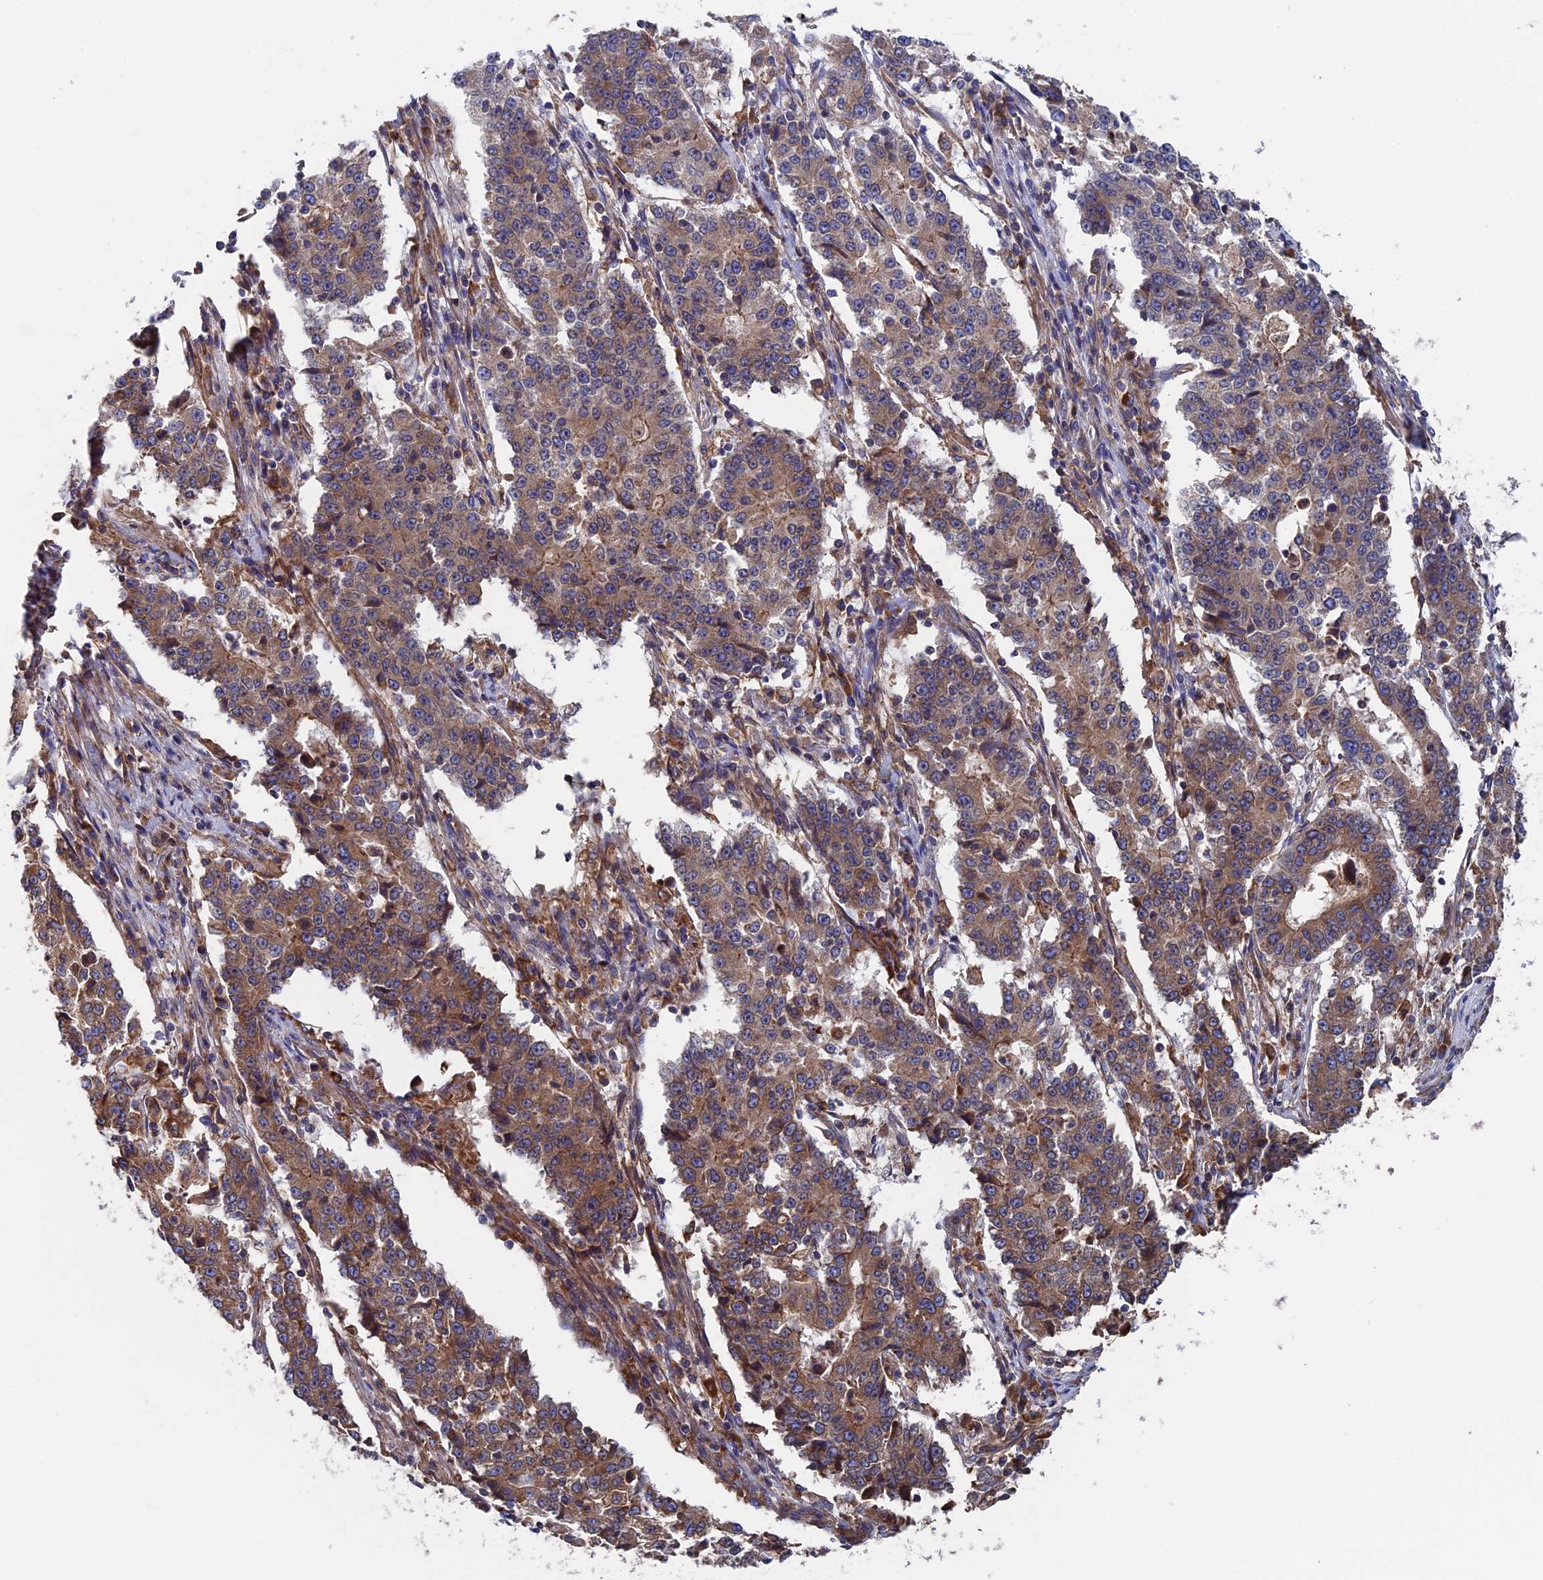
{"staining": {"intensity": "moderate", "quantity": ">75%", "location": "cytoplasmic/membranous"}, "tissue": "stomach cancer", "cell_type": "Tumor cells", "image_type": "cancer", "snomed": [{"axis": "morphology", "description": "Adenocarcinoma, NOS"}, {"axis": "topography", "description": "Stomach"}], "caption": "This histopathology image reveals immunohistochemistry staining of human stomach cancer, with medium moderate cytoplasmic/membranous positivity in approximately >75% of tumor cells.", "gene": "DNAJC3", "patient": {"sex": "male", "age": 59}}